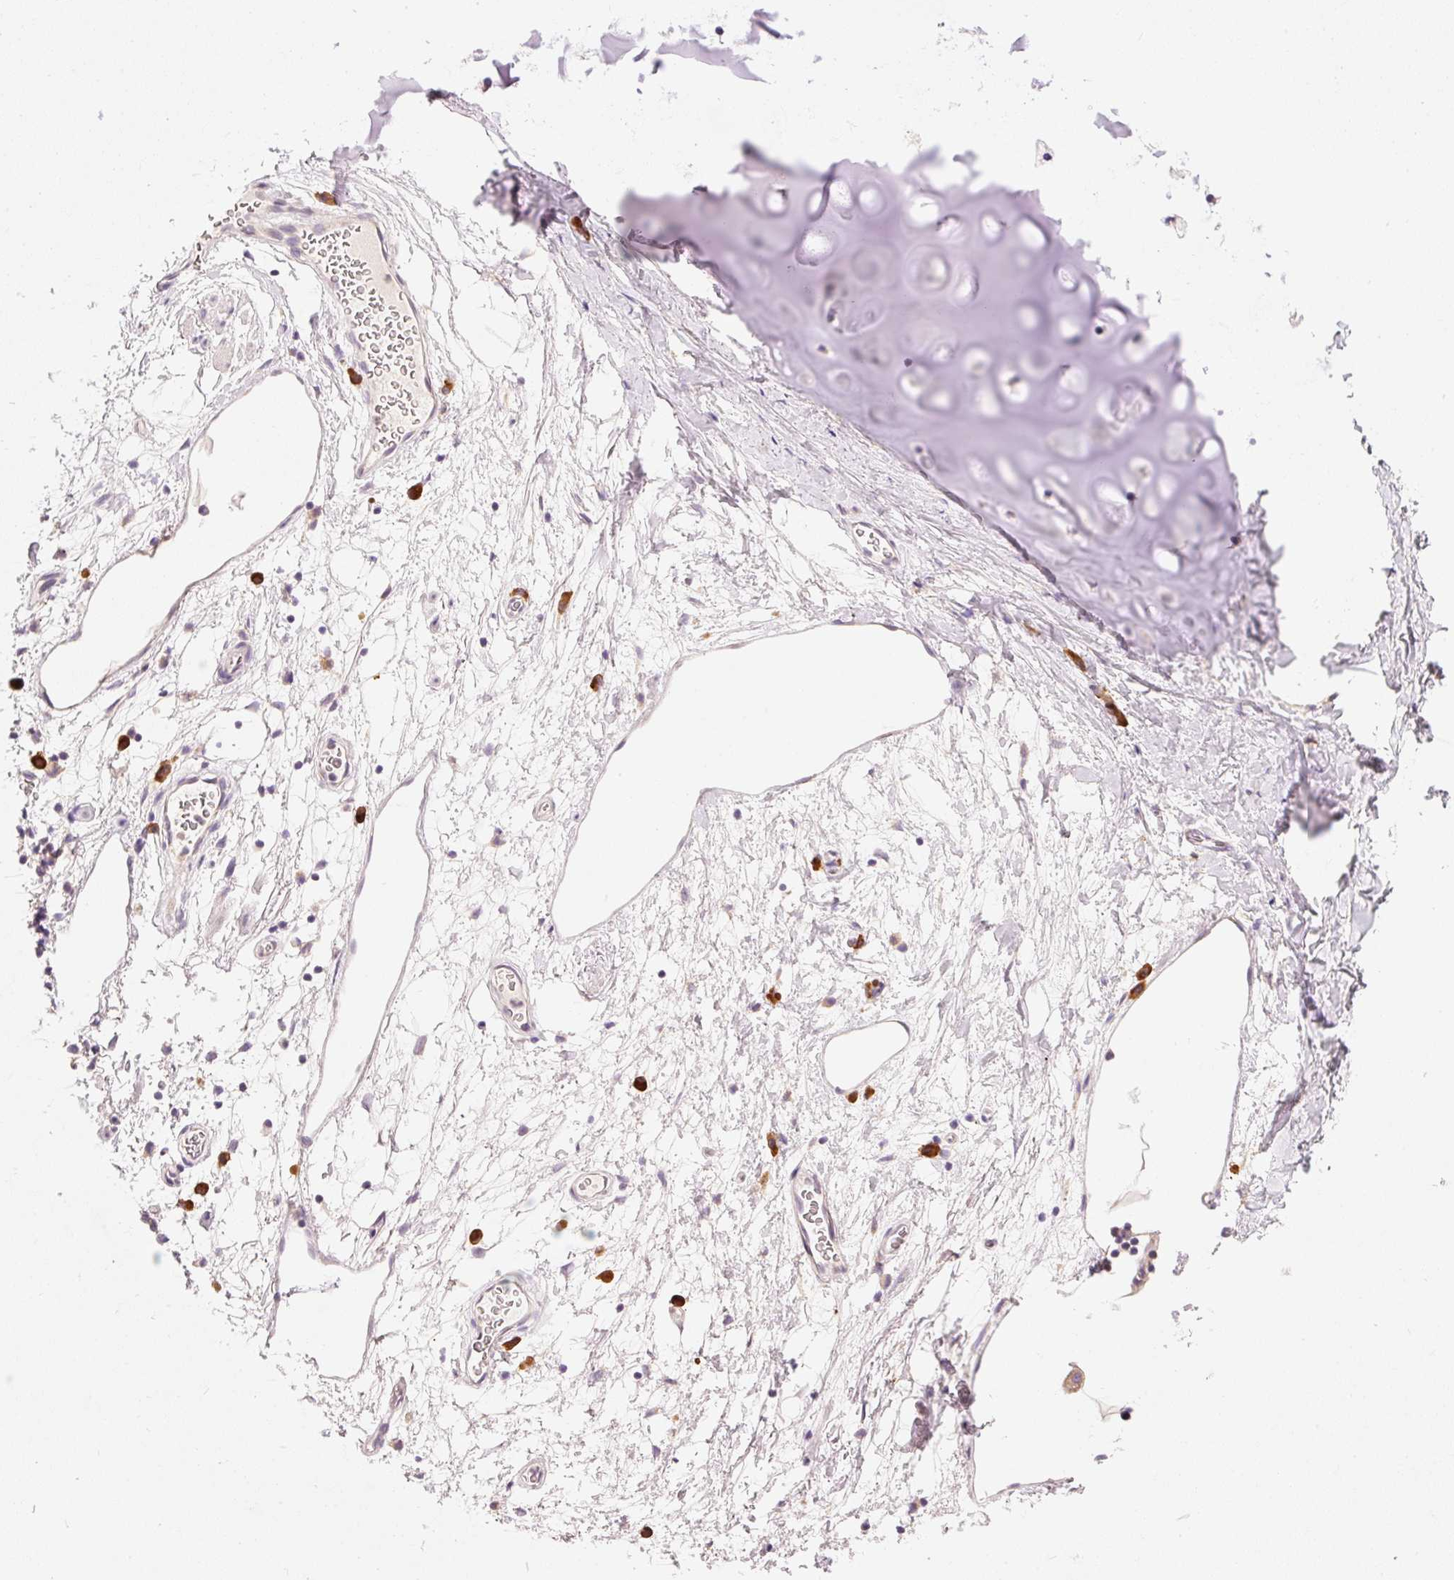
{"staining": {"intensity": "negative", "quantity": "none", "location": "none"}, "tissue": "adipose tissue", "cell_type": "Adipocytes", "image_type": "normal", "snomed": [{"axis": "morphology", "description": "Normal tissue, NOS"}, {"axis": "topography", "description": "Cartilage tissue"}, {"axis": "topography", "description": "Bronchus"}], "caption": "This is a image of IHC staining of normal adipose tissue, which shows no positivity in adipocytes. (Immunohistochemistry, brightfield microscopy, high magnification).", "gene": "PNPLA5", "patient": {"sex": "male", "age": 58}}